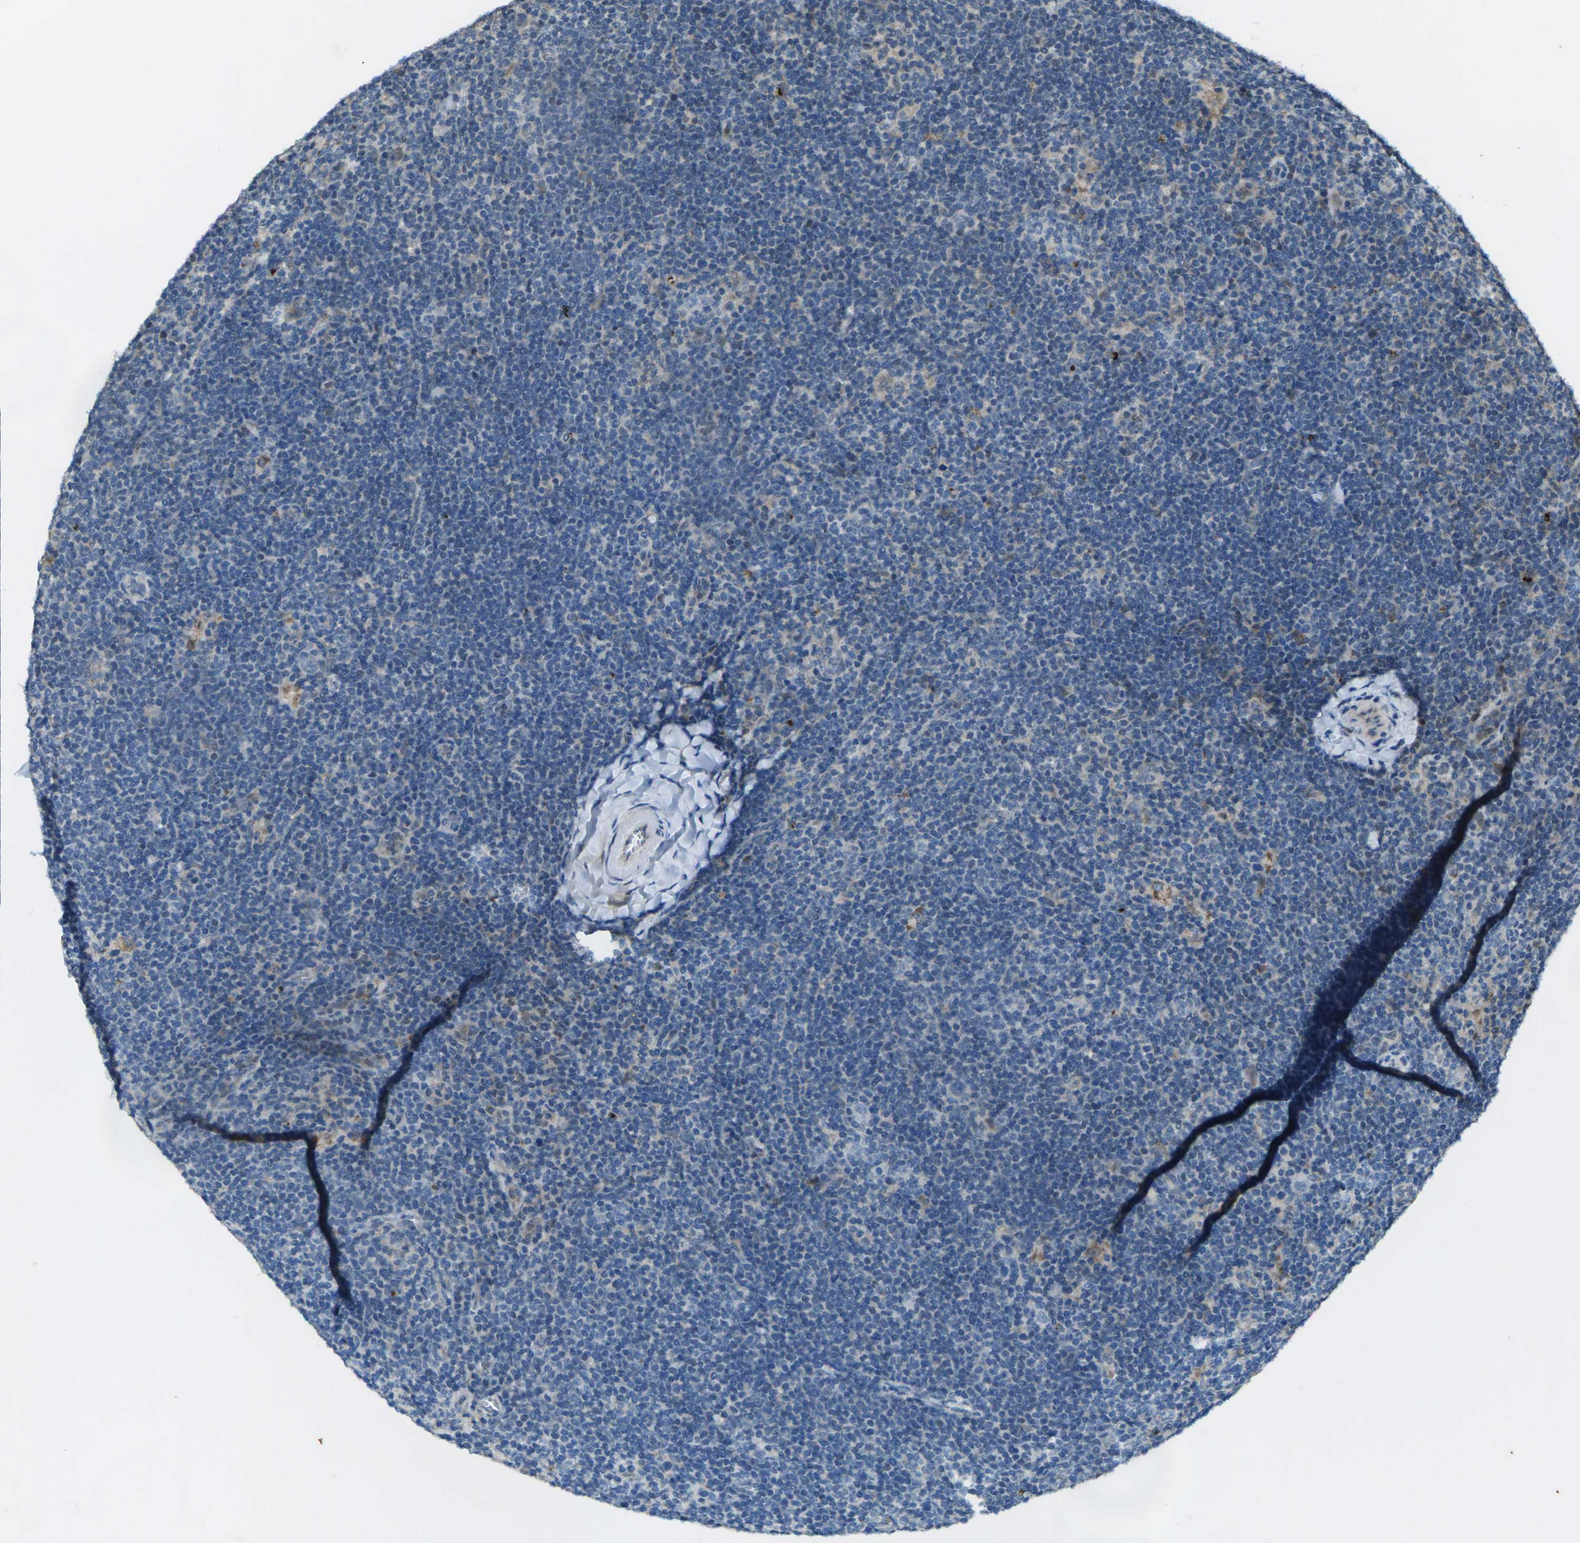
{"staining": {"intensity": "negative", "quantity": "none", "location": "none"}, "tissue": "lymphoma", "cell_type": "Tumor cells", "image_type": "cancer", "snomed": [{"axis": "morphology", "description": "Hodgkin's disease, NOS"}, {"axis": "topography", "description": "Lymph node"}], "caption": "Immunohistochemical staining of lymphoma demonstrates no significant staining in tumor cells. Brightfield microscopy of immunohistochemistry (IHC) stained with DAB (3,3'-diaminobenzidine) (brown) and hematoxylin (blue), captured at high magnification.", "gene": "SIGLEC14", "patient": {"sex": "female", "age": 57}}